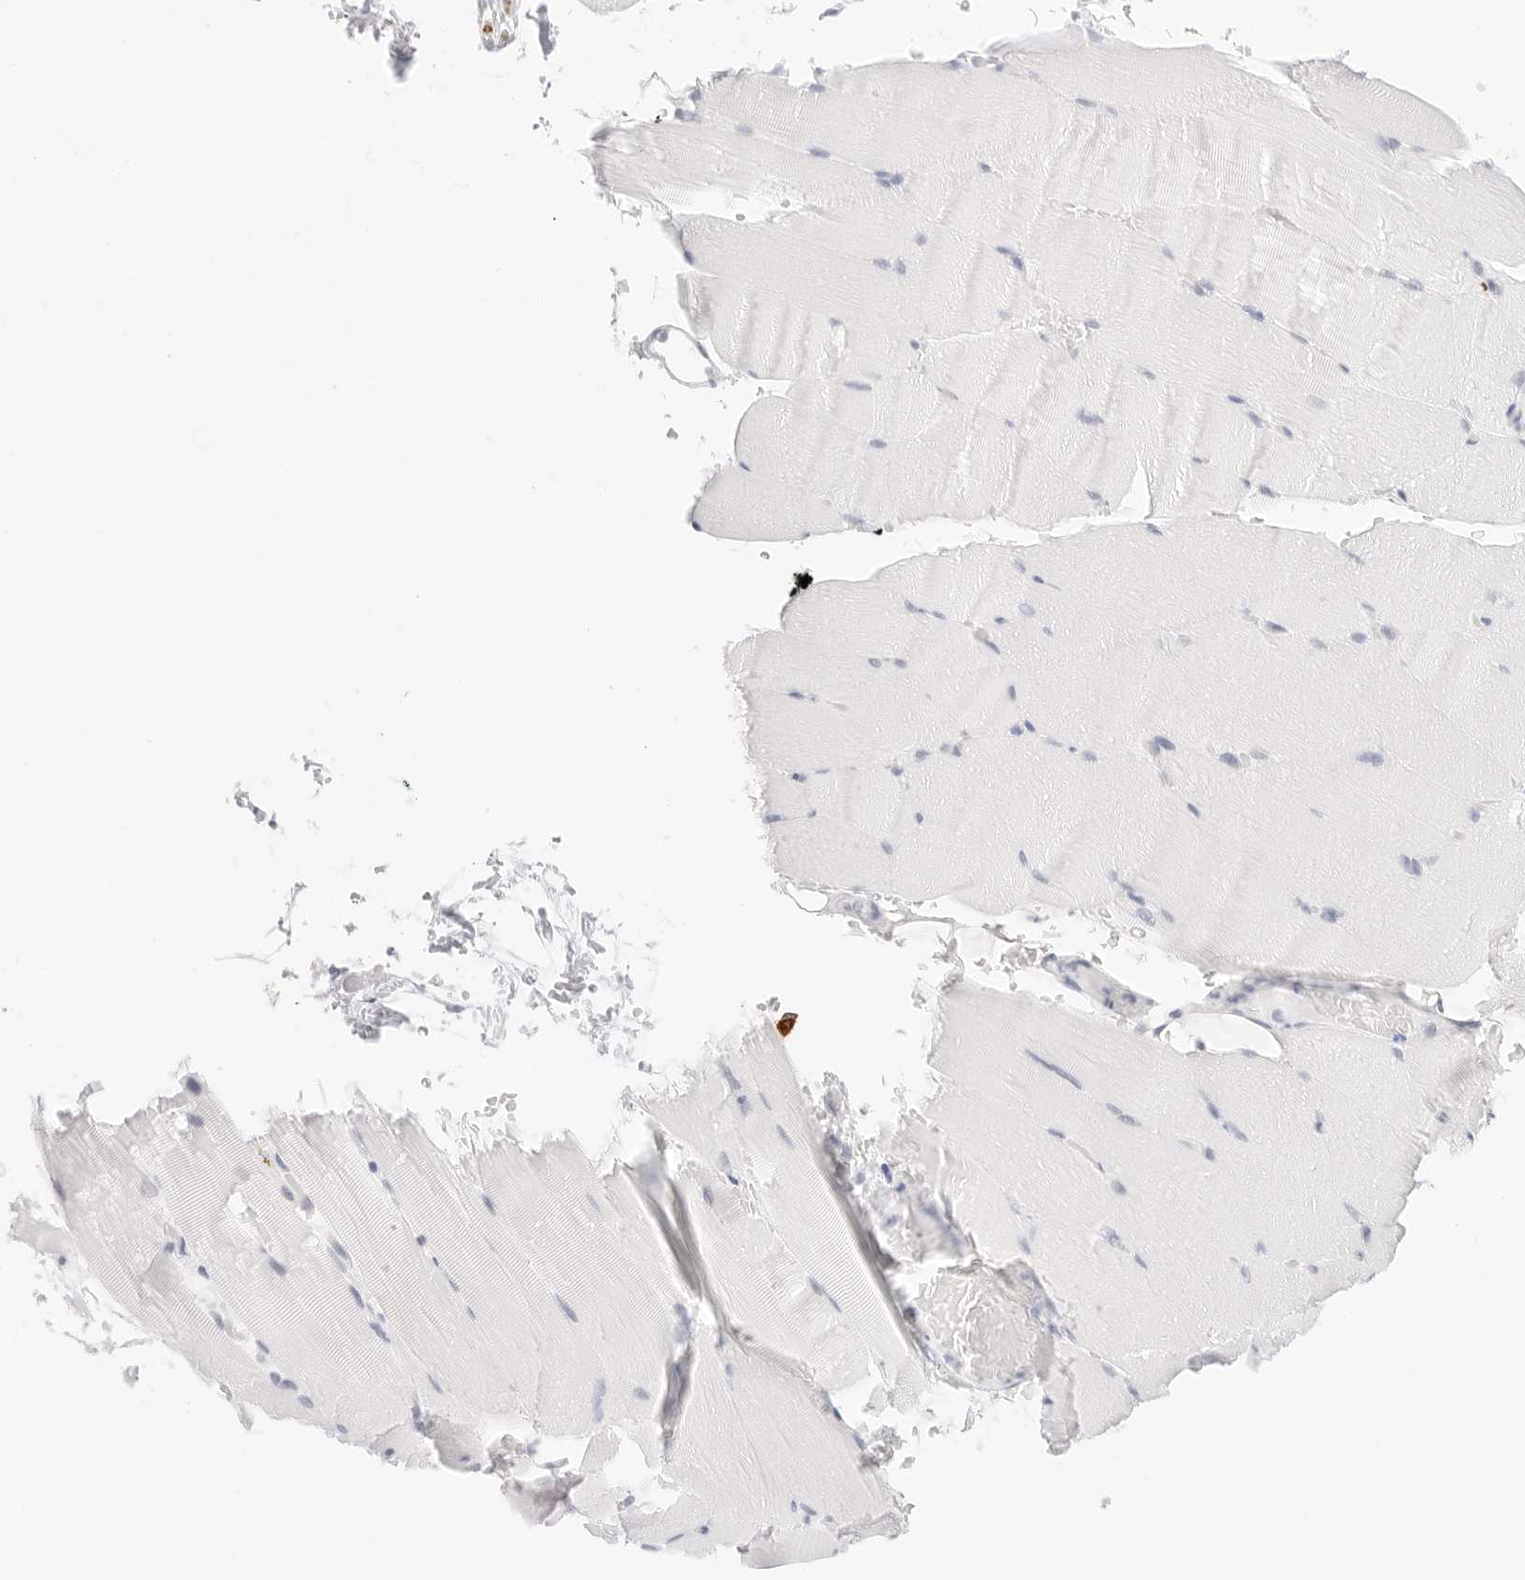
{"staining": {"intensity": "negative", "quantity": "none", "location": "none"}, "tissue": "skeletal muscle", "cell_type": "Myocytes", "image_type": "normal", "snomed": [{"axis": "morphology", "description": "Normal tissue, NOS"}, {"axis": "topography", "description": "Skeletal muscle"}, {"axis": "topography", "description": "Parathyroid gland"}], "caption": "An immunohistochemistry (IHC) micrograph of unremarkable skeletal muscle is shown. There is no staining in myocytes of skeletal muscle. The staining was performed using DAB to visualize the protein expression in brown, while the nuclei were stained in blue with hematoxylin (Magnification: 20x).", "gene": "CDH1", "patient": {"sex": "female", "age": 37}}